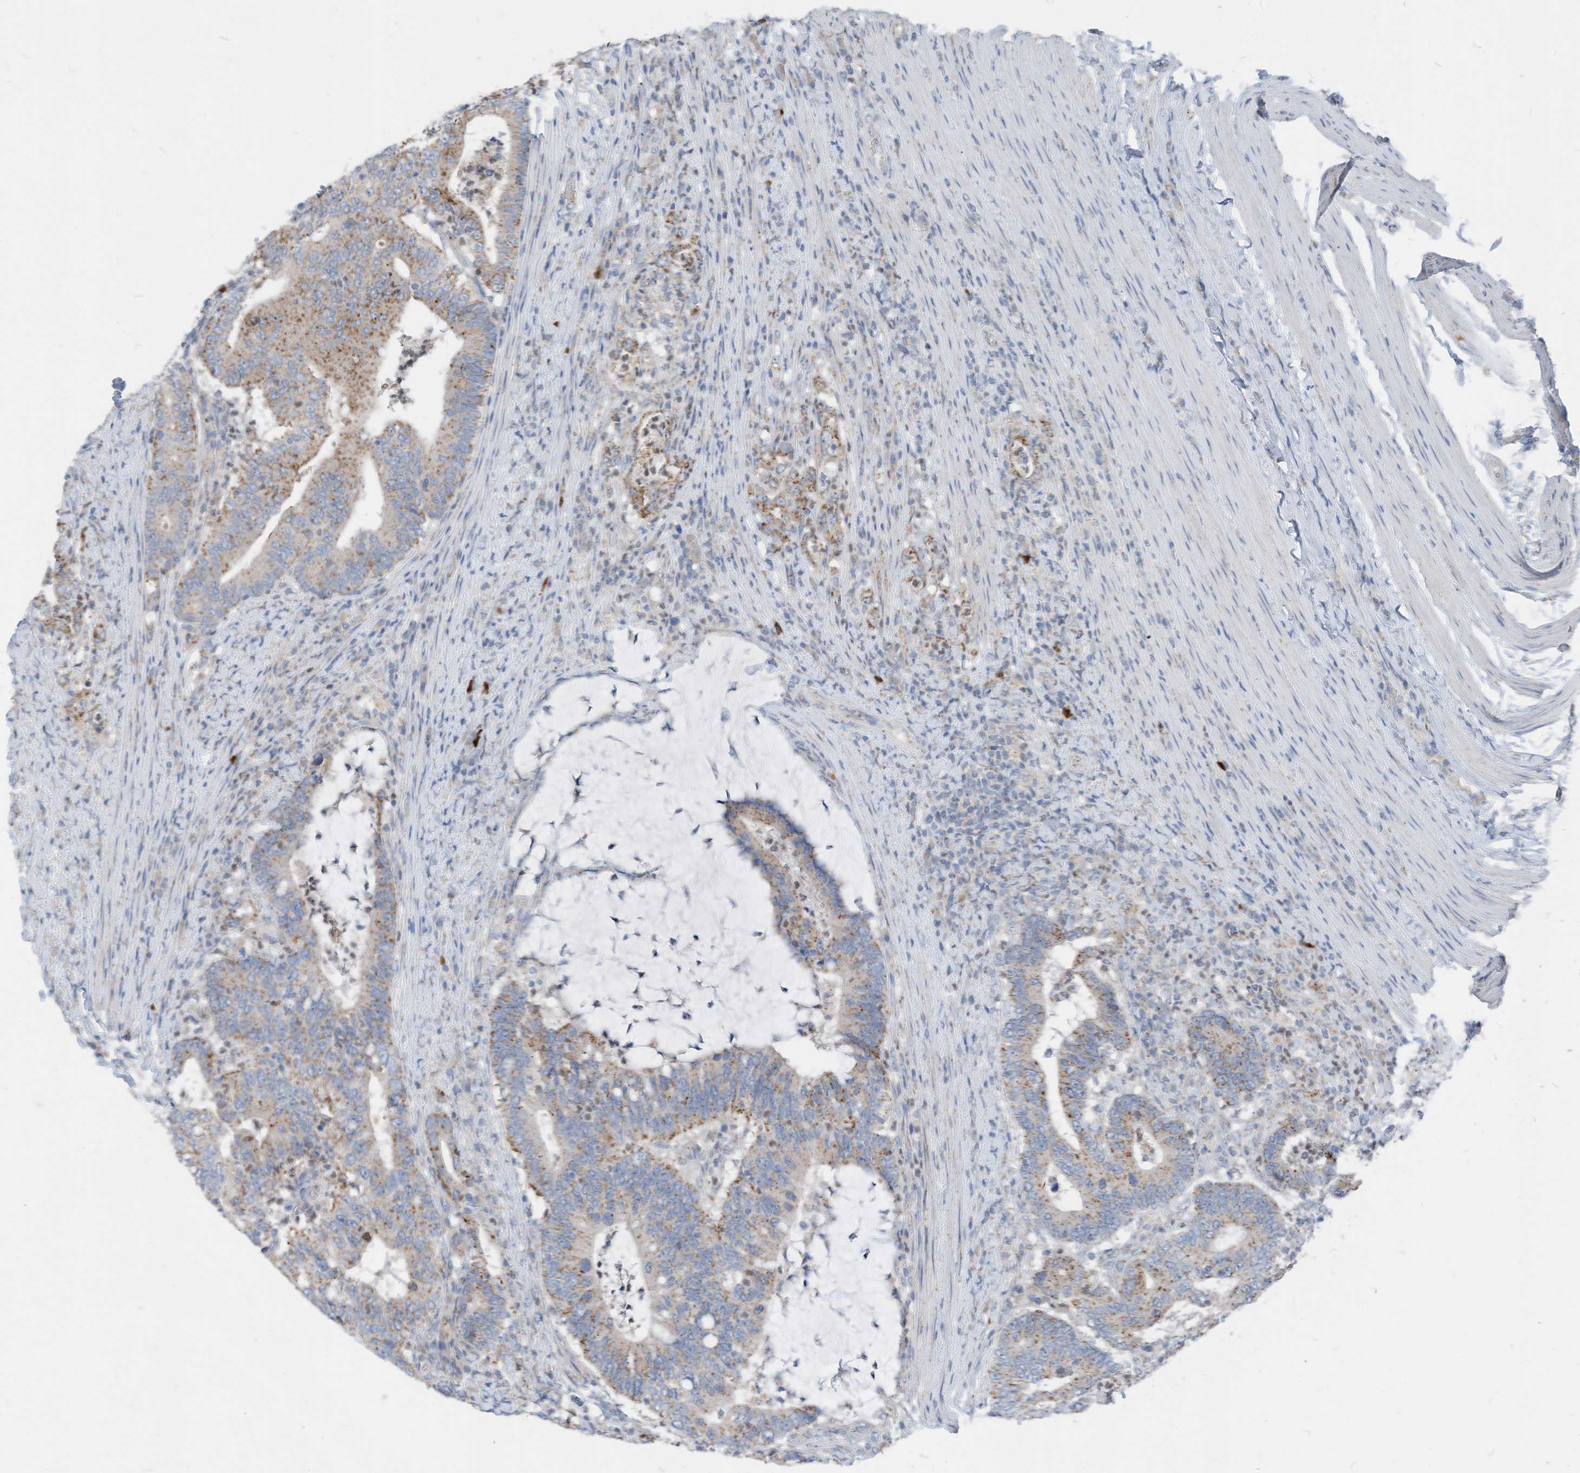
{"staining": {"intensity": "moderate", "quantity": ">75%", "location": "cytoplasmic/membranous"}, "tissue": "colorectal cancer", "cell_type": "Tumor cells", "image_type": "cancer", "snomed": [{"axis": "morphology", "description": "Adenocarcinoma, NOS"}, {"axis": "topography", "description": "Colon"}], "caption": "This histopathology image reveals immunohistochemistry (IHC) staining of adenocarcinoma (colorectal), with medium moderate cytoplasmic/membranous staining in approximately >75% of tumor cells.", "gene": "CHMP2B", "patient": {"sex": "female", "age": 66}}